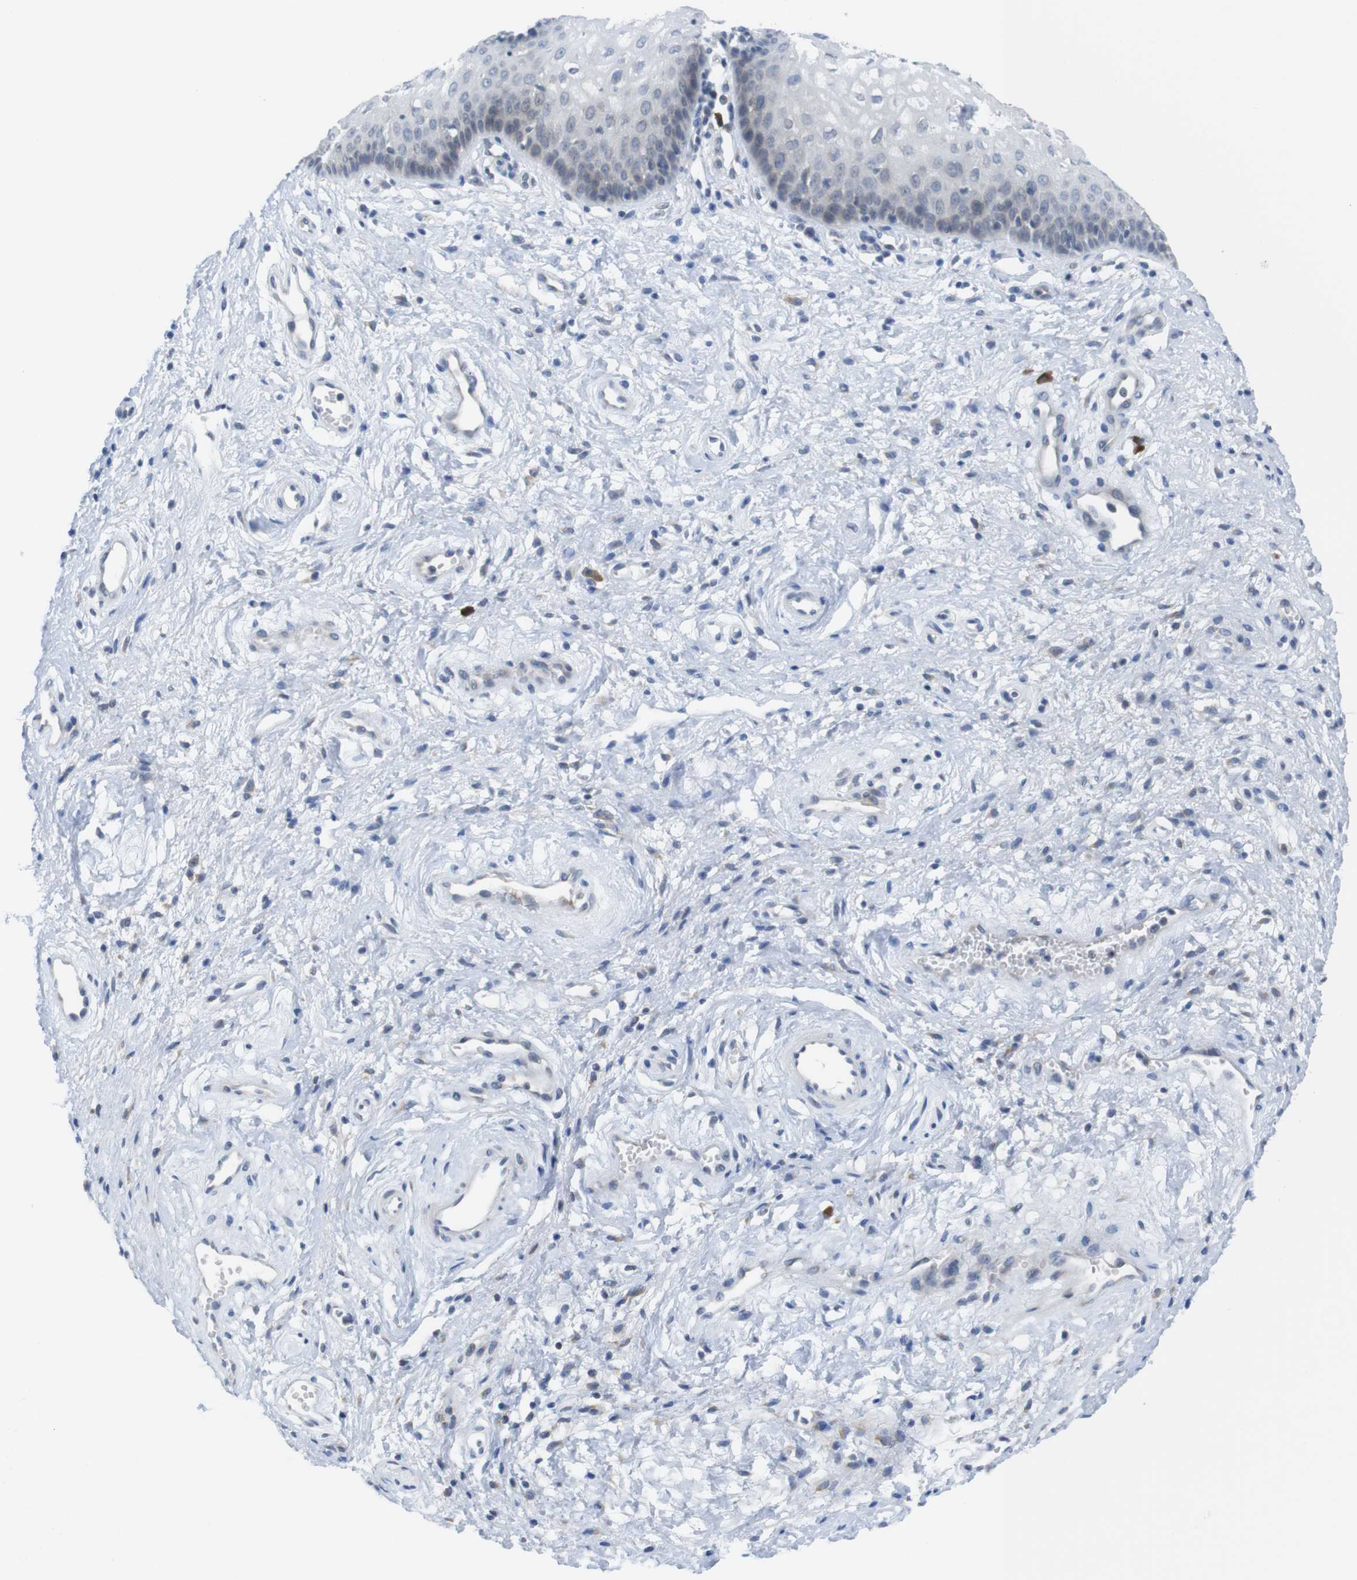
{"staining": {"intensity": "negative", "quantity": "none", "location": "none"}, "tissue": "vagina", "cell_type": "Squamous epithelial cells", "image_type": "normal", "snomed": [{"axis": "morphology", "description": "Normal tissue, NOS"}, {"axis": "topography", "description": "Vagina"}], "caption": "The immunohistochemistry (IHC) micrograph has no significant expression in squamous epithelial cells of vagina.", "gene": "ERGIC3", "patient": {"sex": "female", "age": 34}}